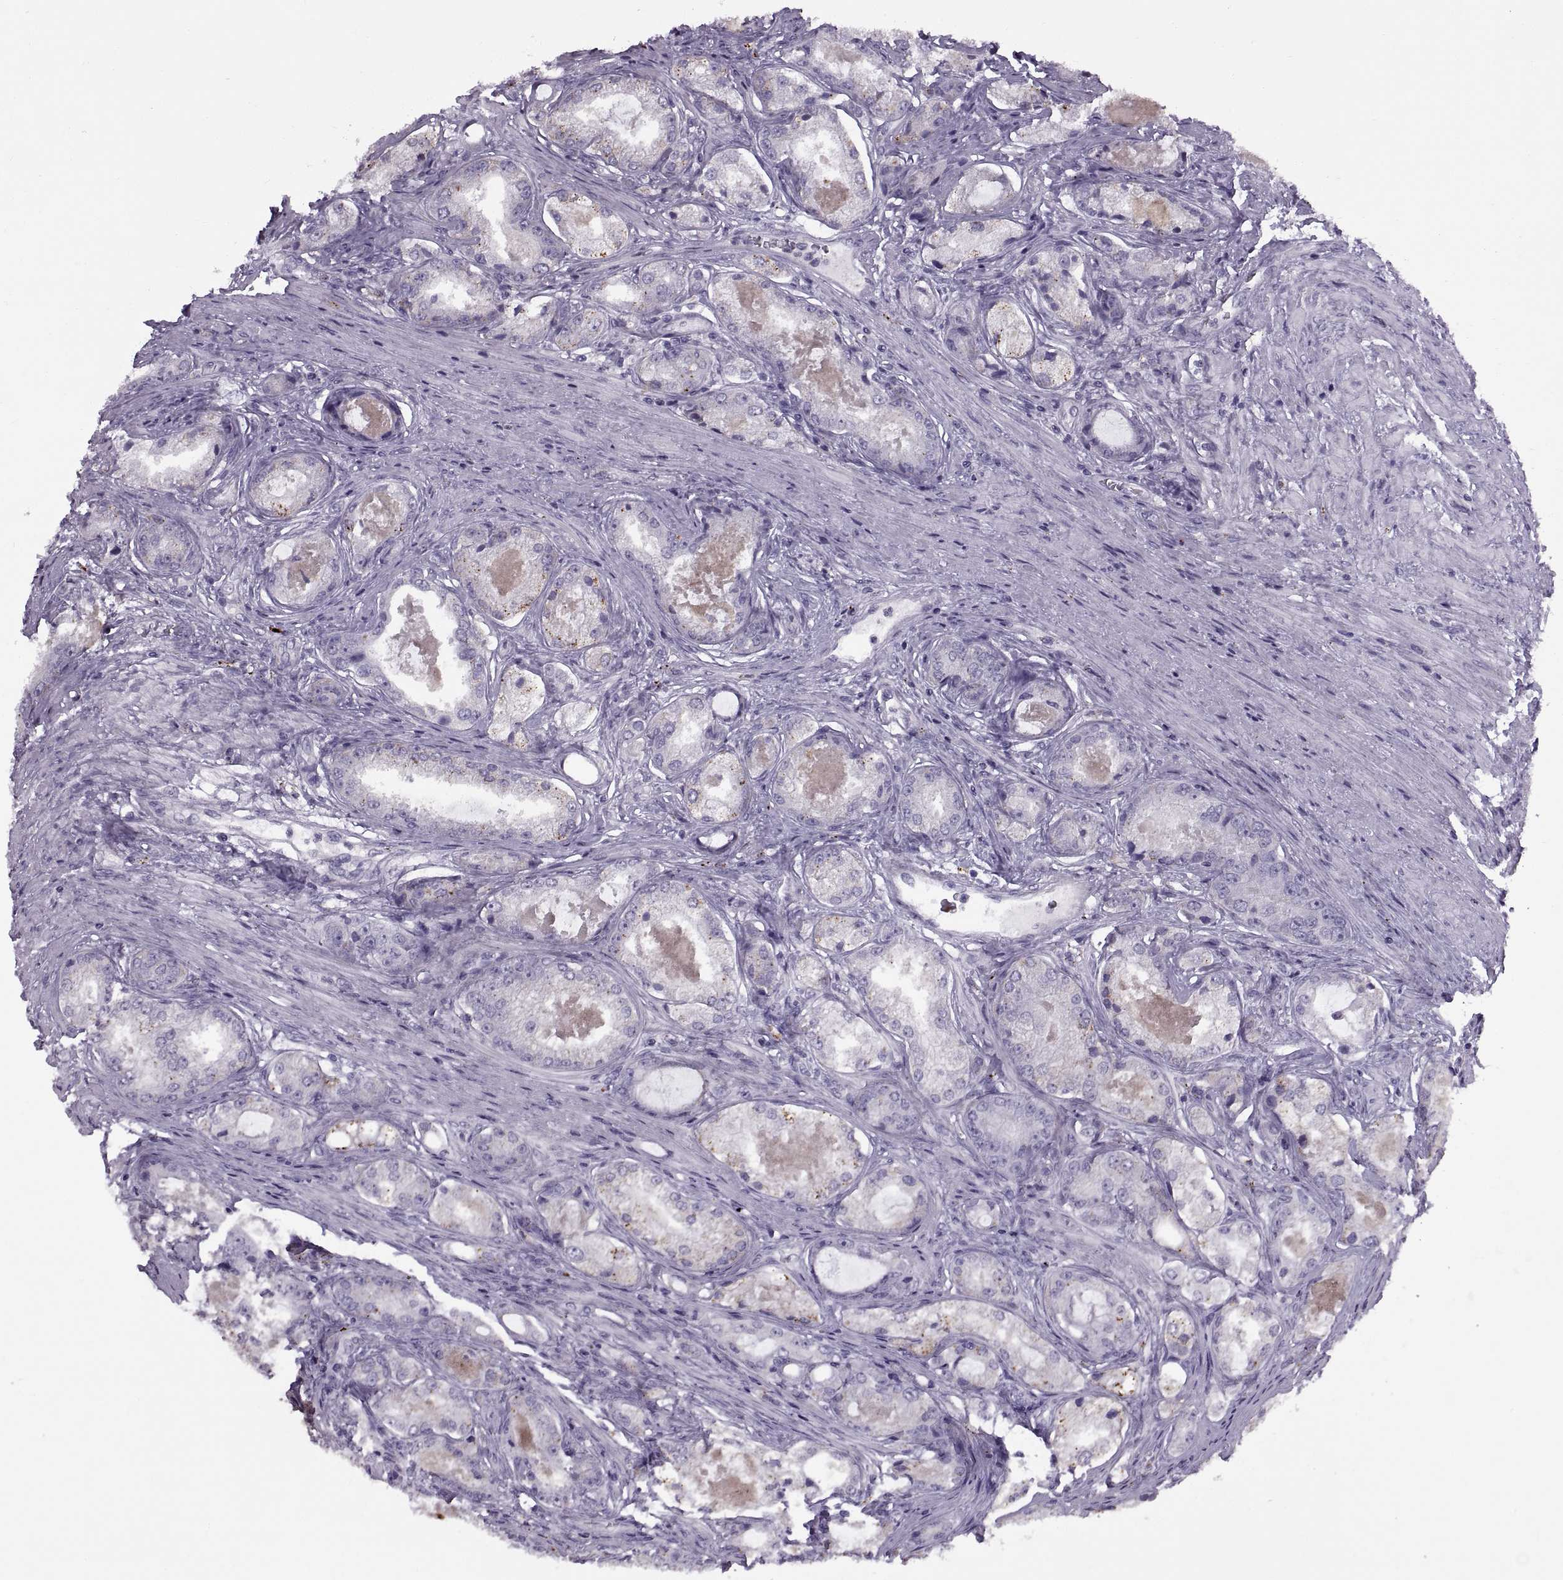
{"staining": {"intensity": "negative", "quantity": "none", "location": "none"}, "tissue": "prostate cancer", "cell_type": "Tumor cells", "image_type": "cancer", "snomed": [{"axis": "morphology", "description": "Adenocarcinoma, Low grade"}, {"axis": "topography", "description": "Prostate"}], "caption": "Tumor cells show no significant protein positivity in prostate low-grade adenocarcinoma.", "gene": "CALCR", "patient": {"sex": "male", "age": 68}}